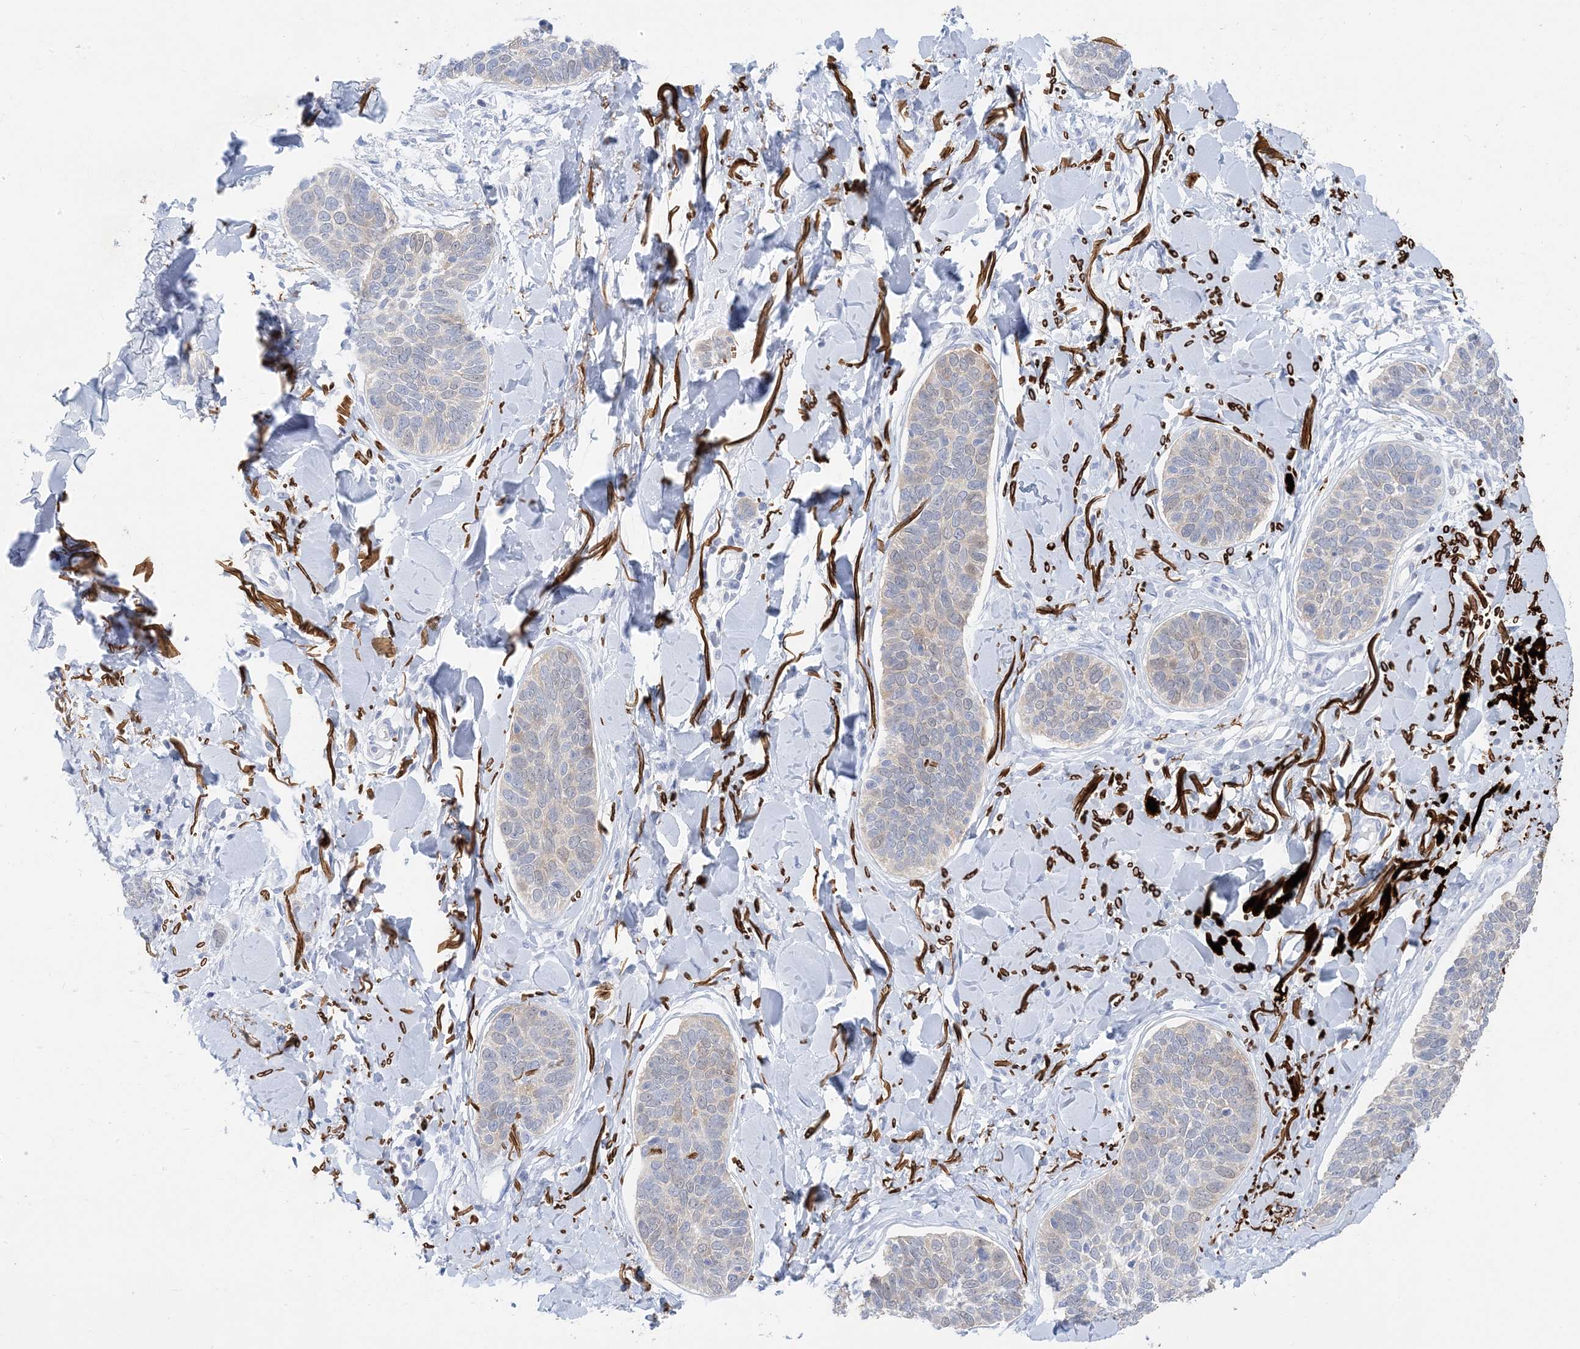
{"staining": {"intensity": "negative", "quantity": "none", "location": "none"}, "tissue": "skin cancer", "cell_type": "Tumor cells", "image_type": "cancer", "snomed": [{"axis": "morphology", "description": "Basal cell carcinoma"}, {"axis": "topography", "description": "Skin"}], "caption": "There is no significant positivity in tumor cells of skin basal cell carcinoma.", "gene": "SH3YL1", "patient": {"sex": "male", "age": 85}}